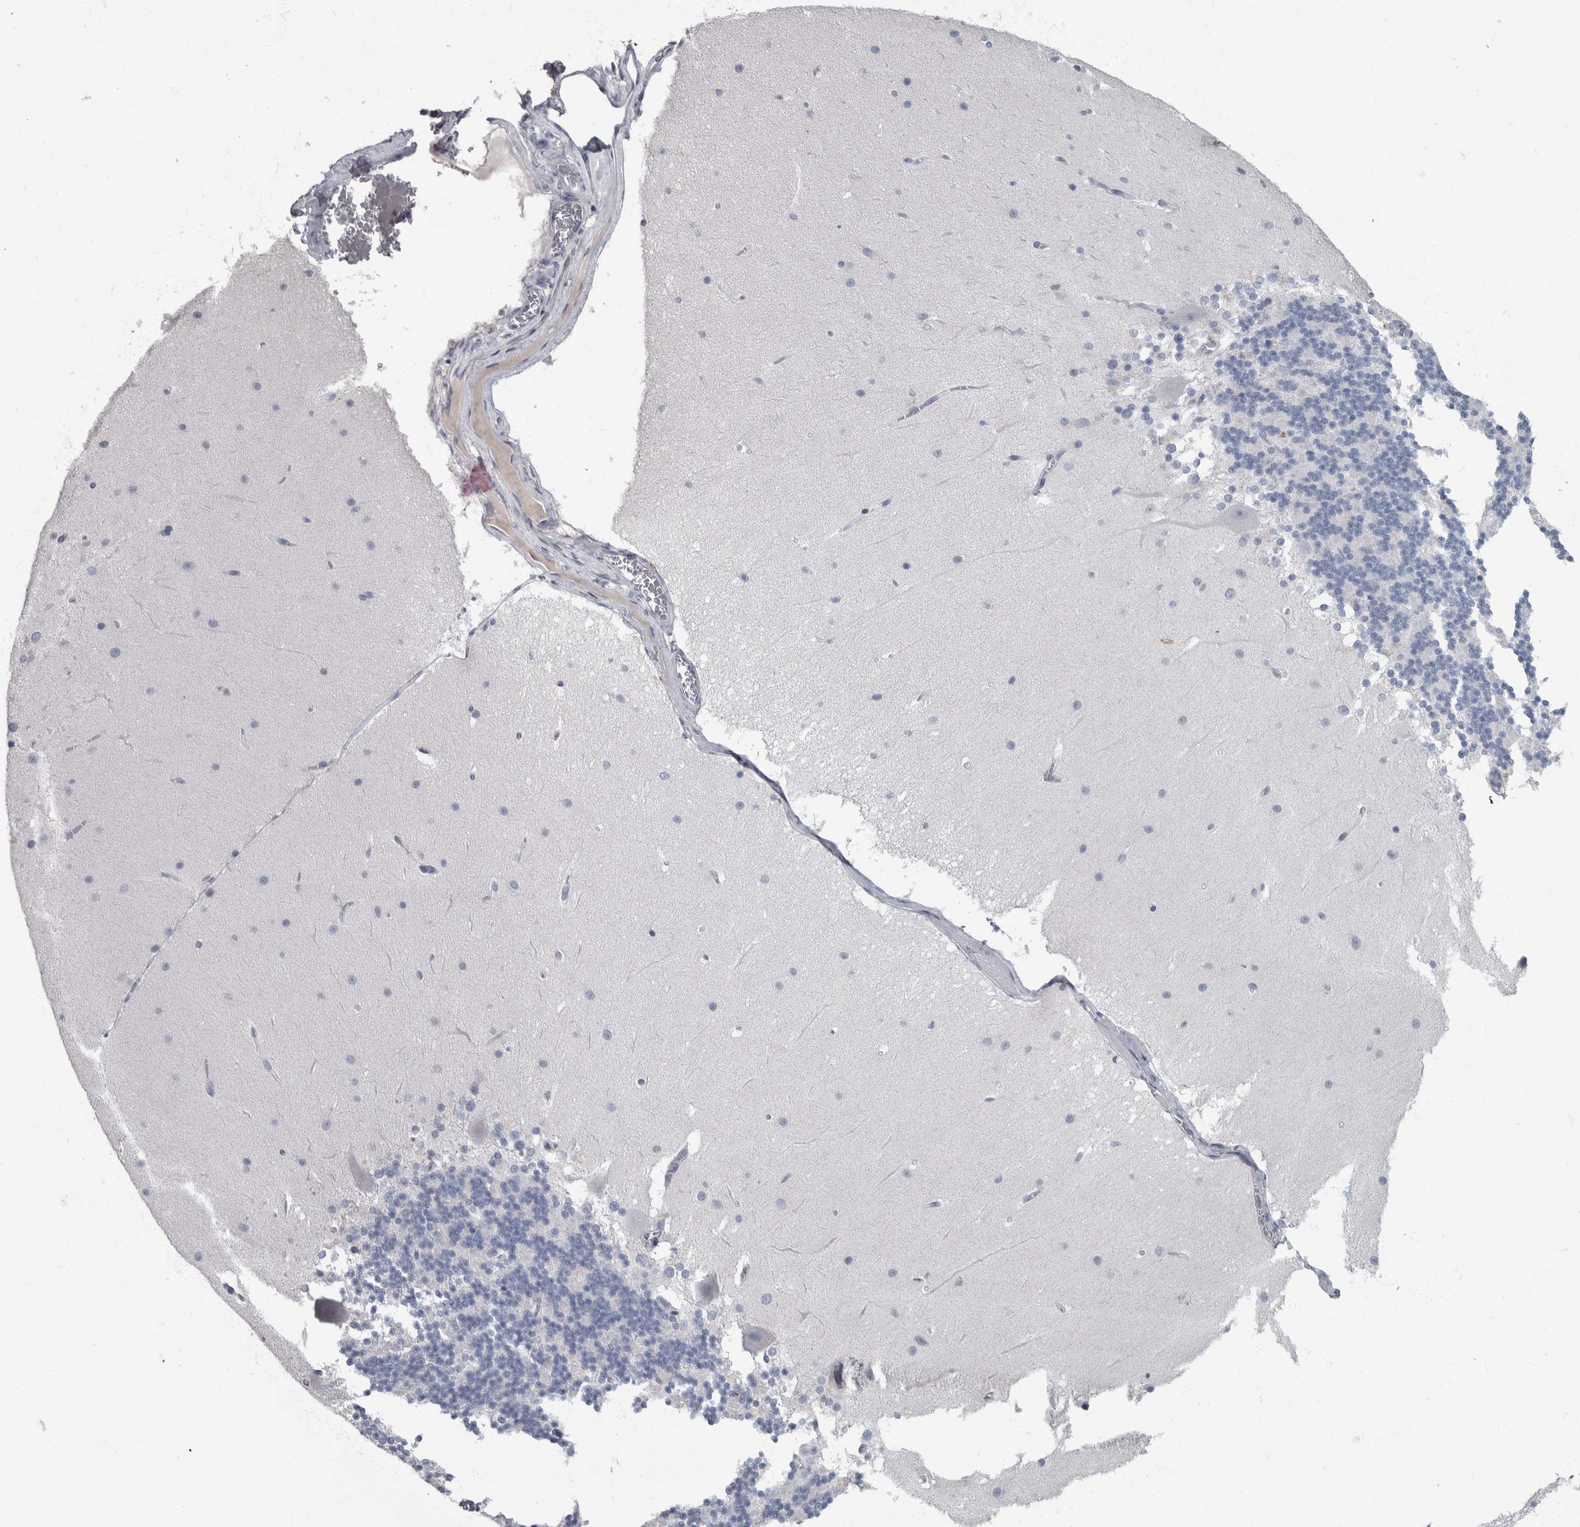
{"staining": {"intensity": "negative", "quantity": "none", "location": "none"}, "tissue": "cerebellum", "cell_type": "Cells in granular layer", "image_type": "normal", "snomed": [{"axis": "morphology", "description": "Normal tissue, NOS"}, {"axis": "topography", "description": "Cerebellum"}], "caption": "Immunohistochemistry micrograph of benign human cerebellum stained for a protein (brown), which exhibits no staining in cells in granular layer.", "gene": "DSG2", "patient": {"sex": "female", "age": 19}}